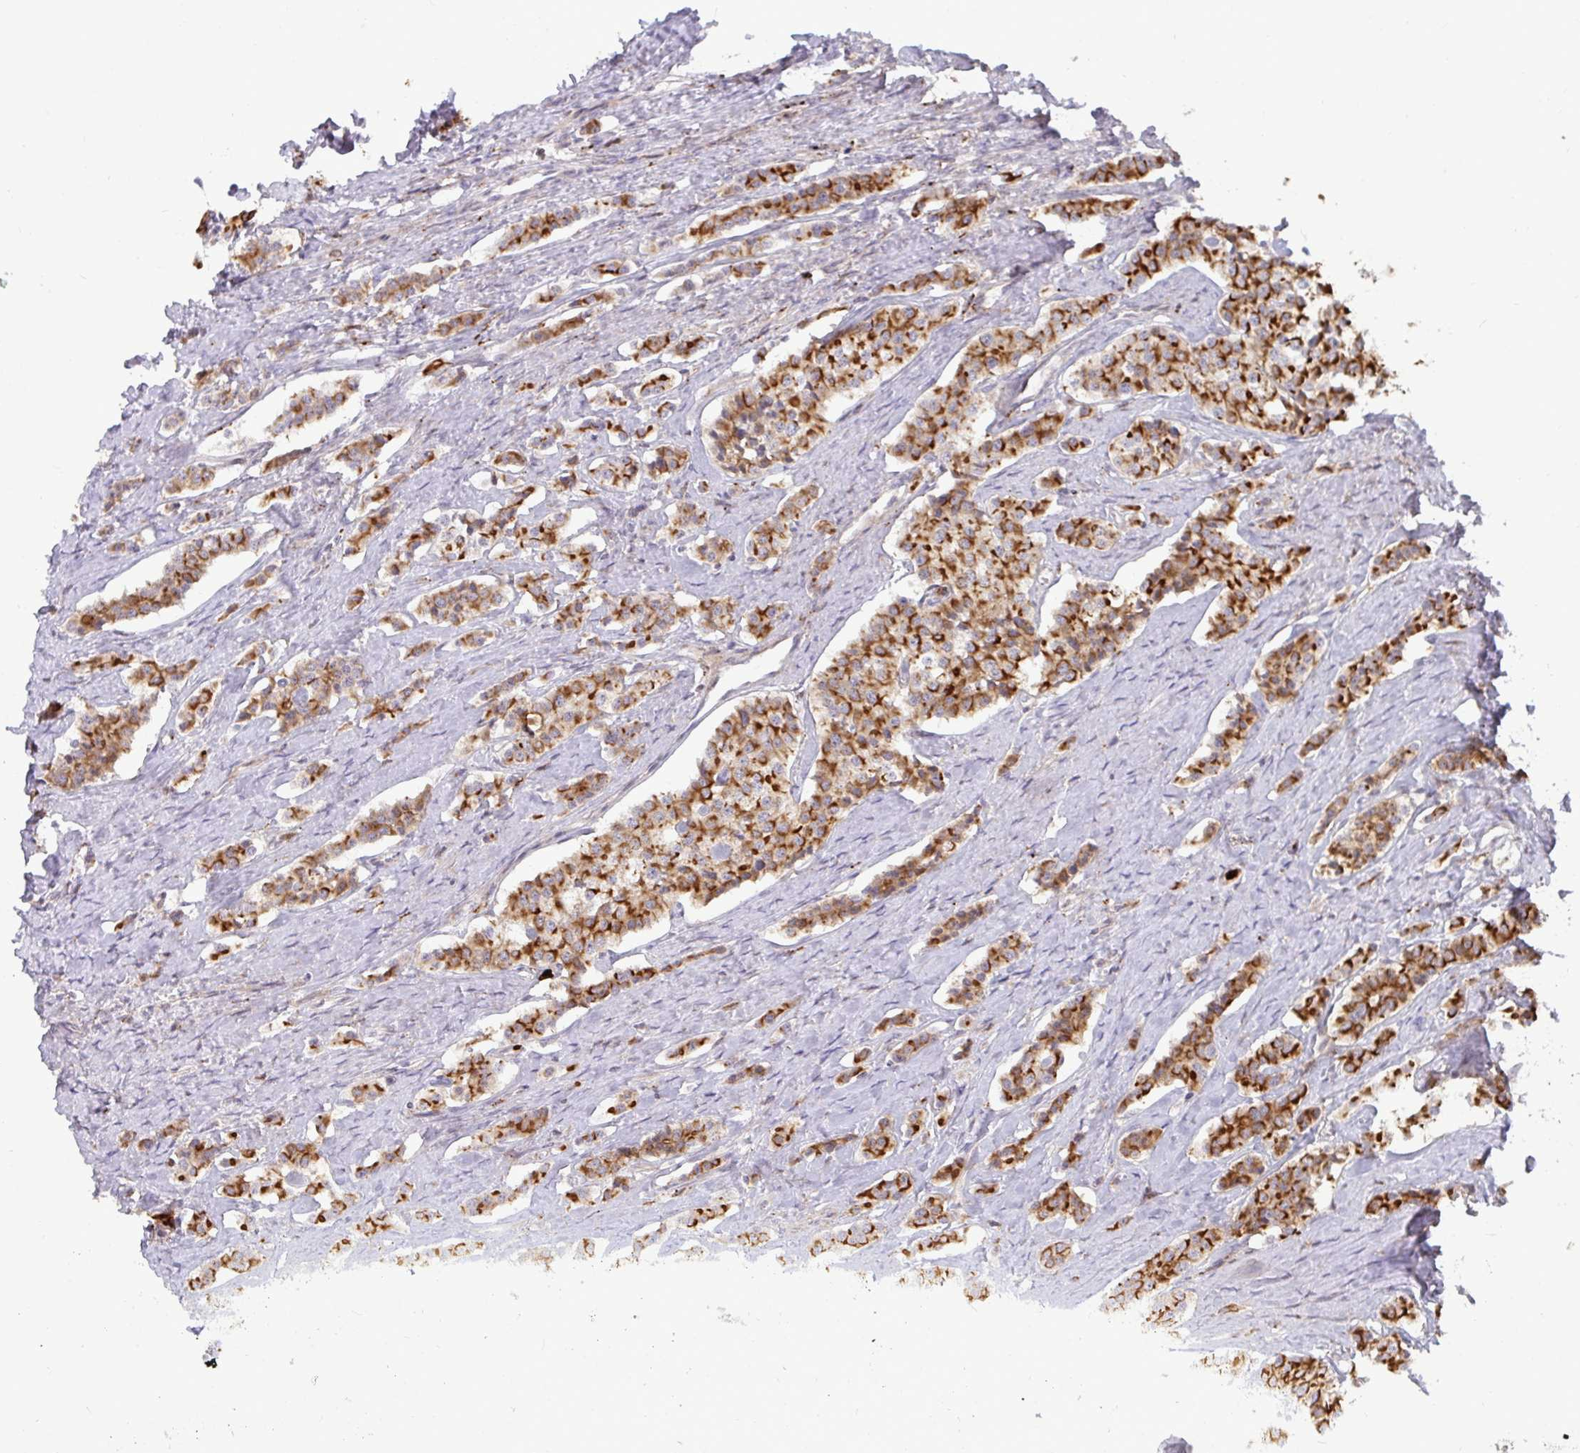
{"staining": {"intensity": "moderate", "quantity": ">75%", "location": "cytoplasmic/membranous"}, "tissue": "carcinoid", "cell_type": "Tumor cells", "image_type": "cancer", "snomed": [{"axis": "morphology", "description": "Carcinoid, malignant, NOS"}, {"axis": "topography", "description": "Small intestine"}], "caption": "DAB immunohistochemical staining of malignant carcinoid demonstrates moderate cytoplasmic/membranous protein staining in approximately >75% of tumor cells.", "gene": "TRIM44", "patient": {"sex": "male", "age": 63}}